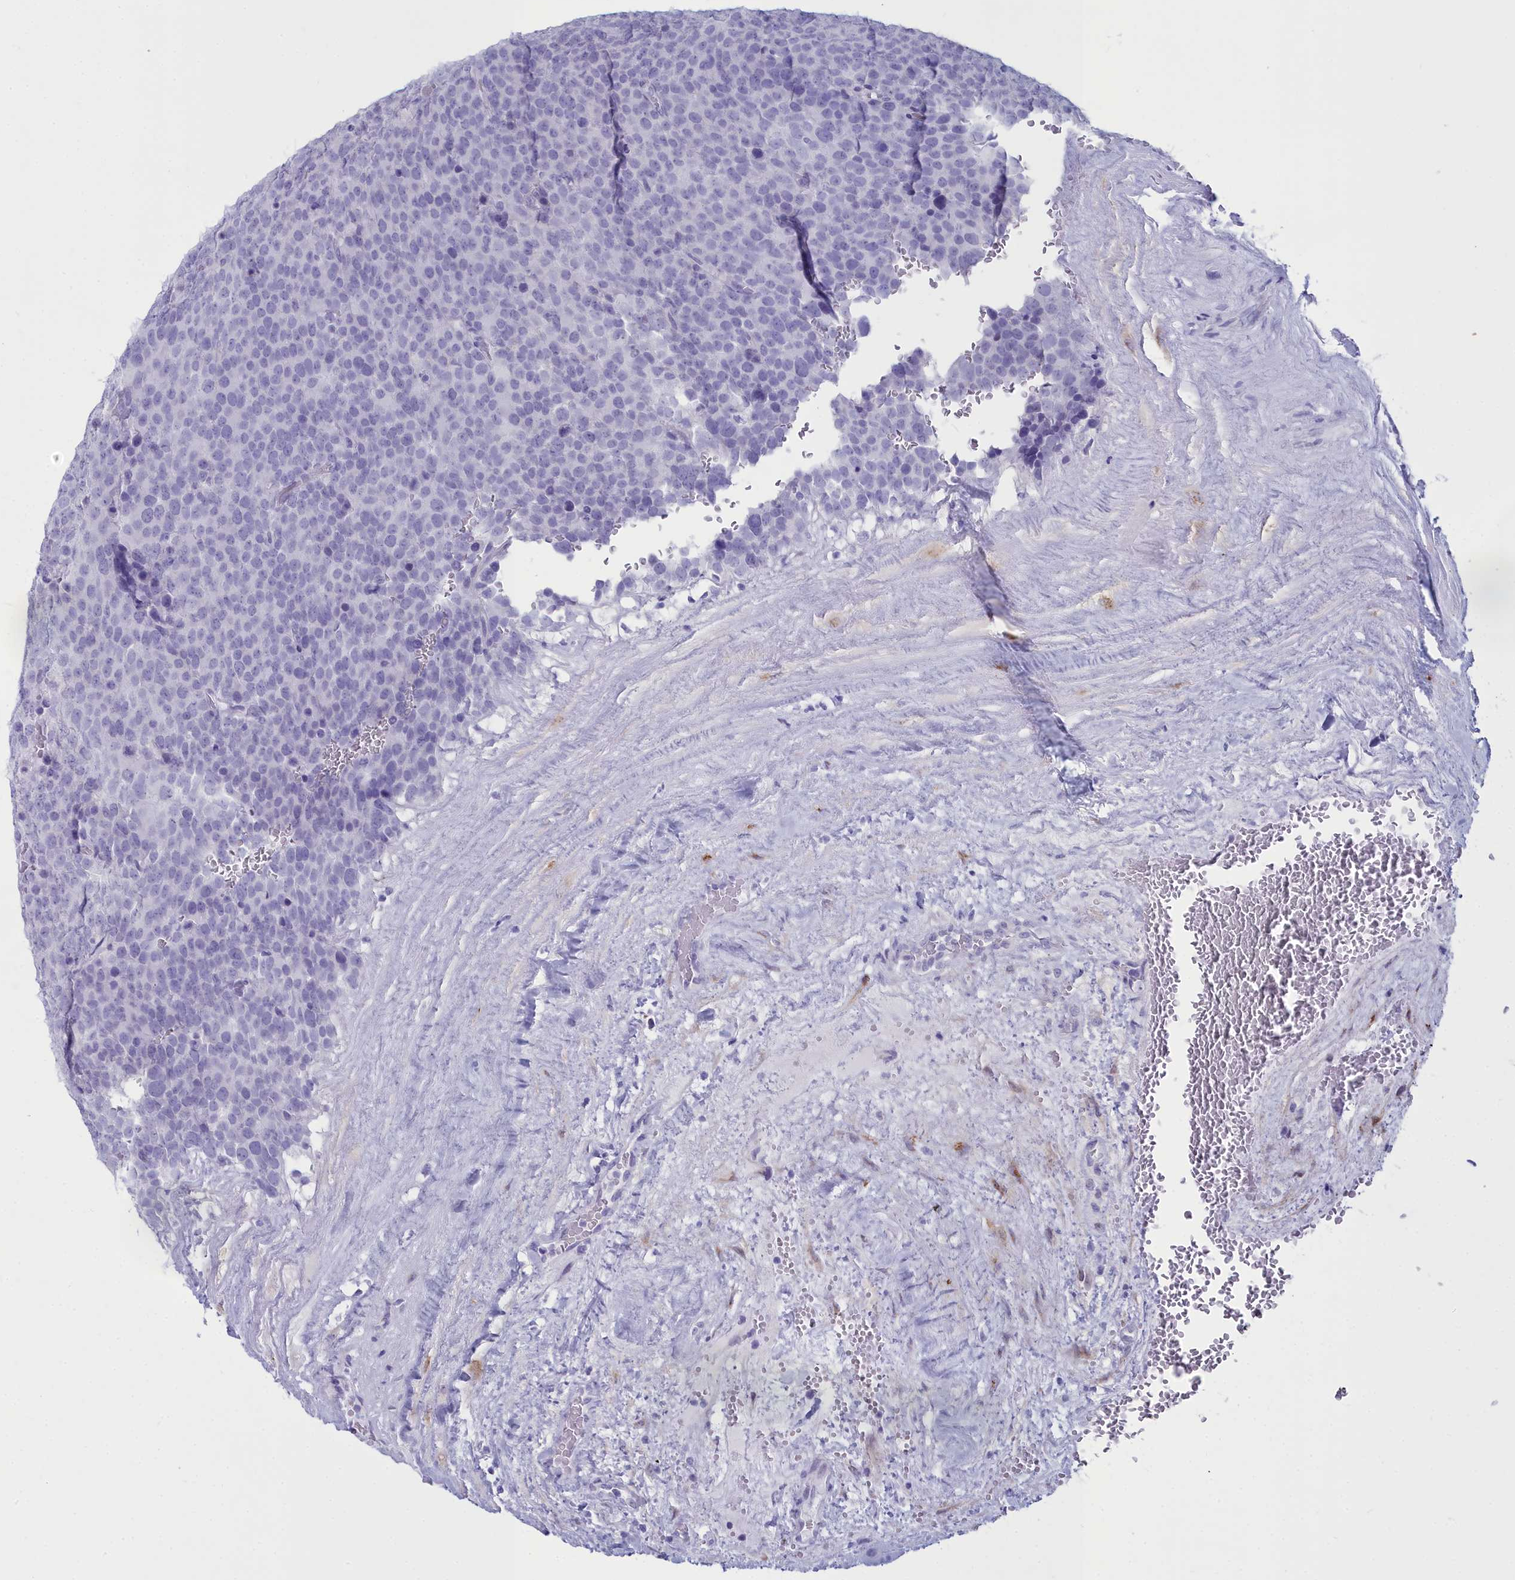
{"staining": {"intensity": "negative", "quantity": "none", "location": "none"}, "tissue": "testis cancer", "cell_type": "Tumor cells", "image_type": "cancer", "snomed": [{"axis": "morphology", "description": "Seminoma, NOS"}, {"axis": "topography", "description": "Testis"}], "caption": "A photomicrograph of testis cancer (seminoma) stained for a protein exhibits no brown staining in tumor cells.", "gene": "MAP6", "patient": {"sex": "male", "age": 71}}